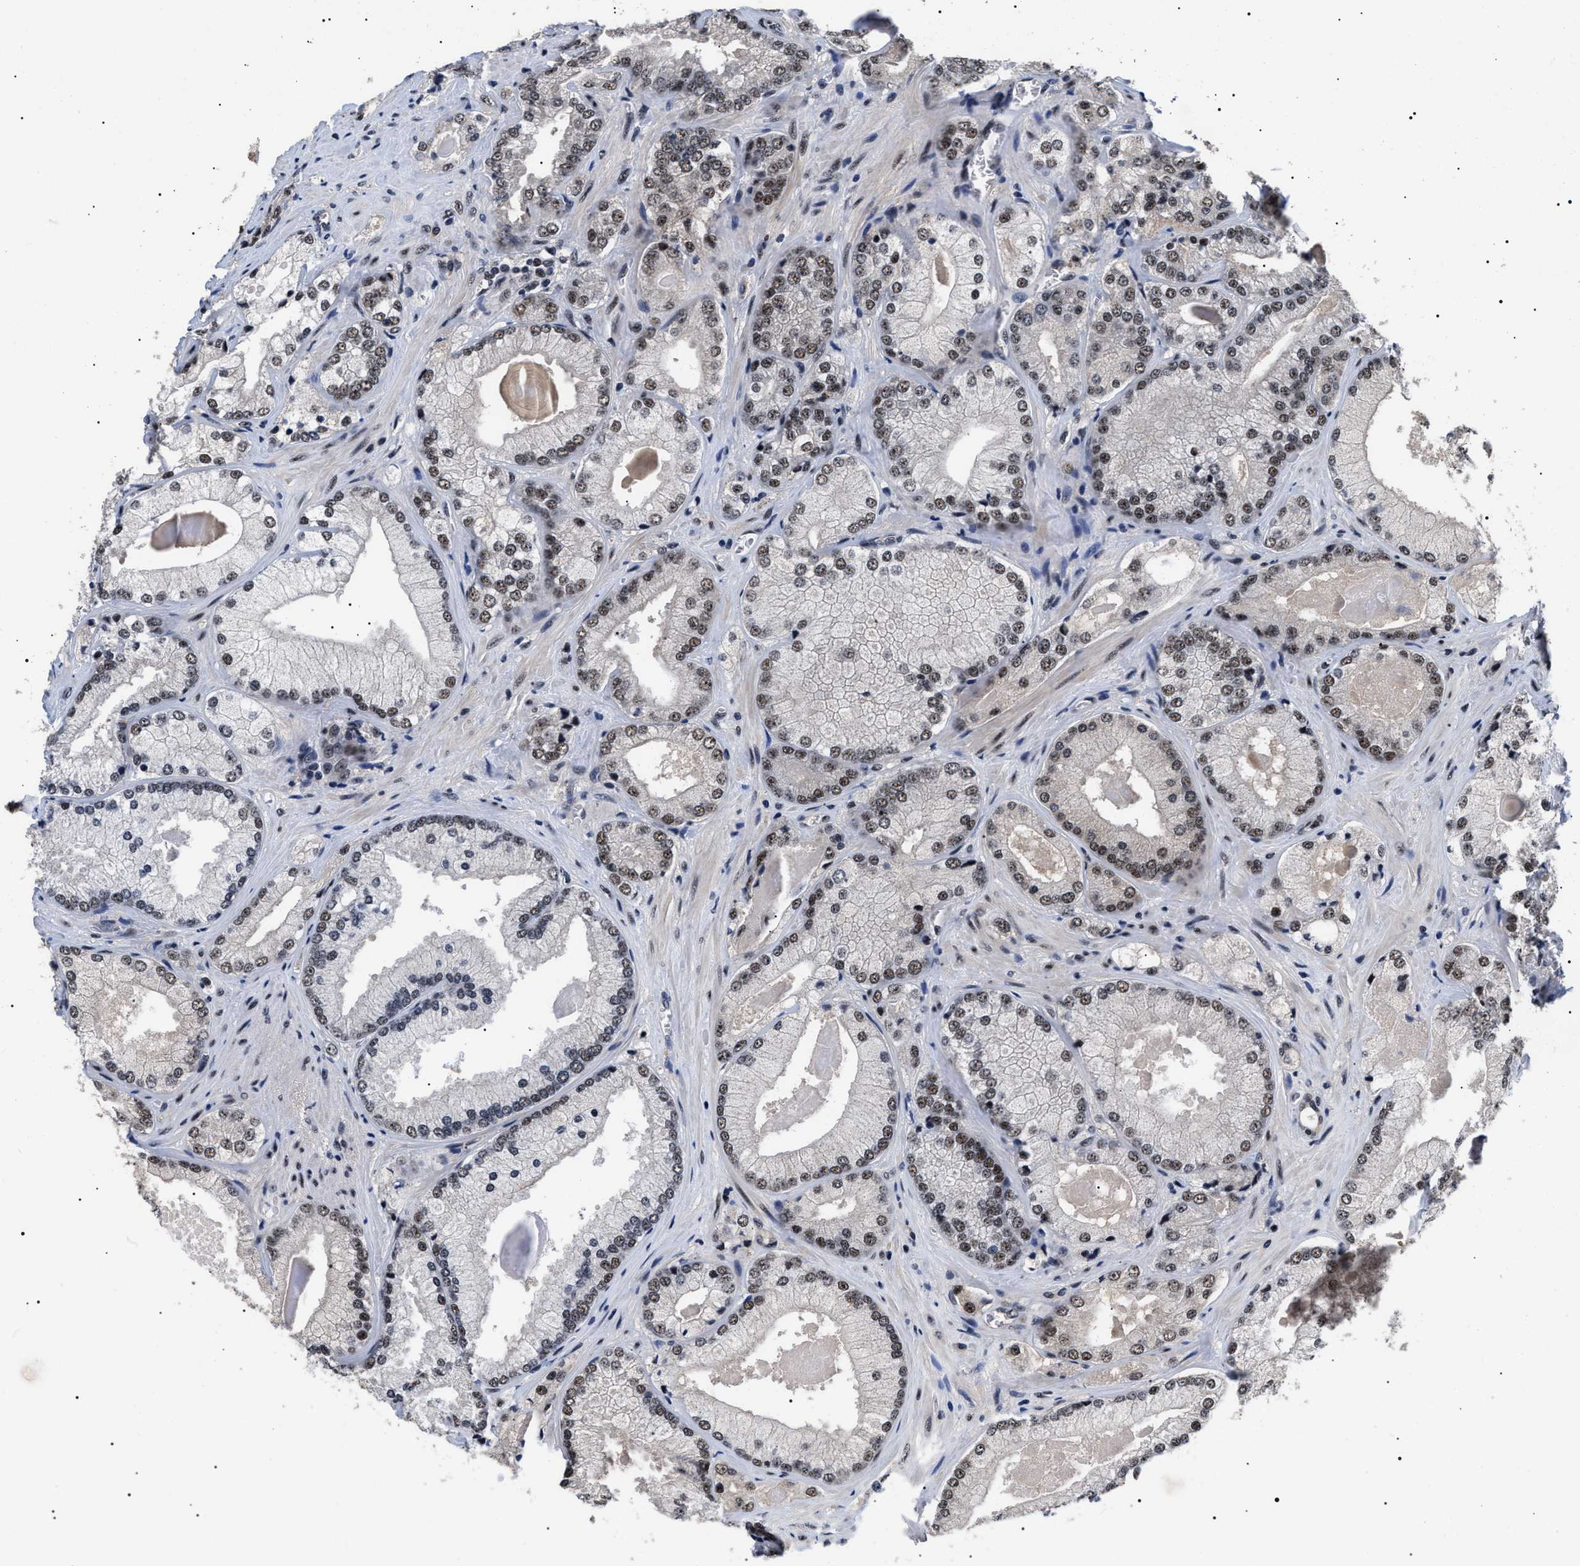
{"staining": {"intensity": "strong", "quantity": "25%-75%", "location": "nuclear"}, "tissue": "prostate cancer", "cell_type": "Tumor cells", "image_type": "cancer", "snomed": [{"axis": "morphology", "description": "Adenocarcinoma, Low grade"}, {"axis": "topography", "description": "Prostate"}], "caption": "DAB immunohistochemical staining of prostate adenocarcinoma (low-grade) exhibits strong nuclear protein staining in about 25%-75% of tumor cells.", "gene": "CAAP1", "patient": {"sex": "male", "age": 65}}